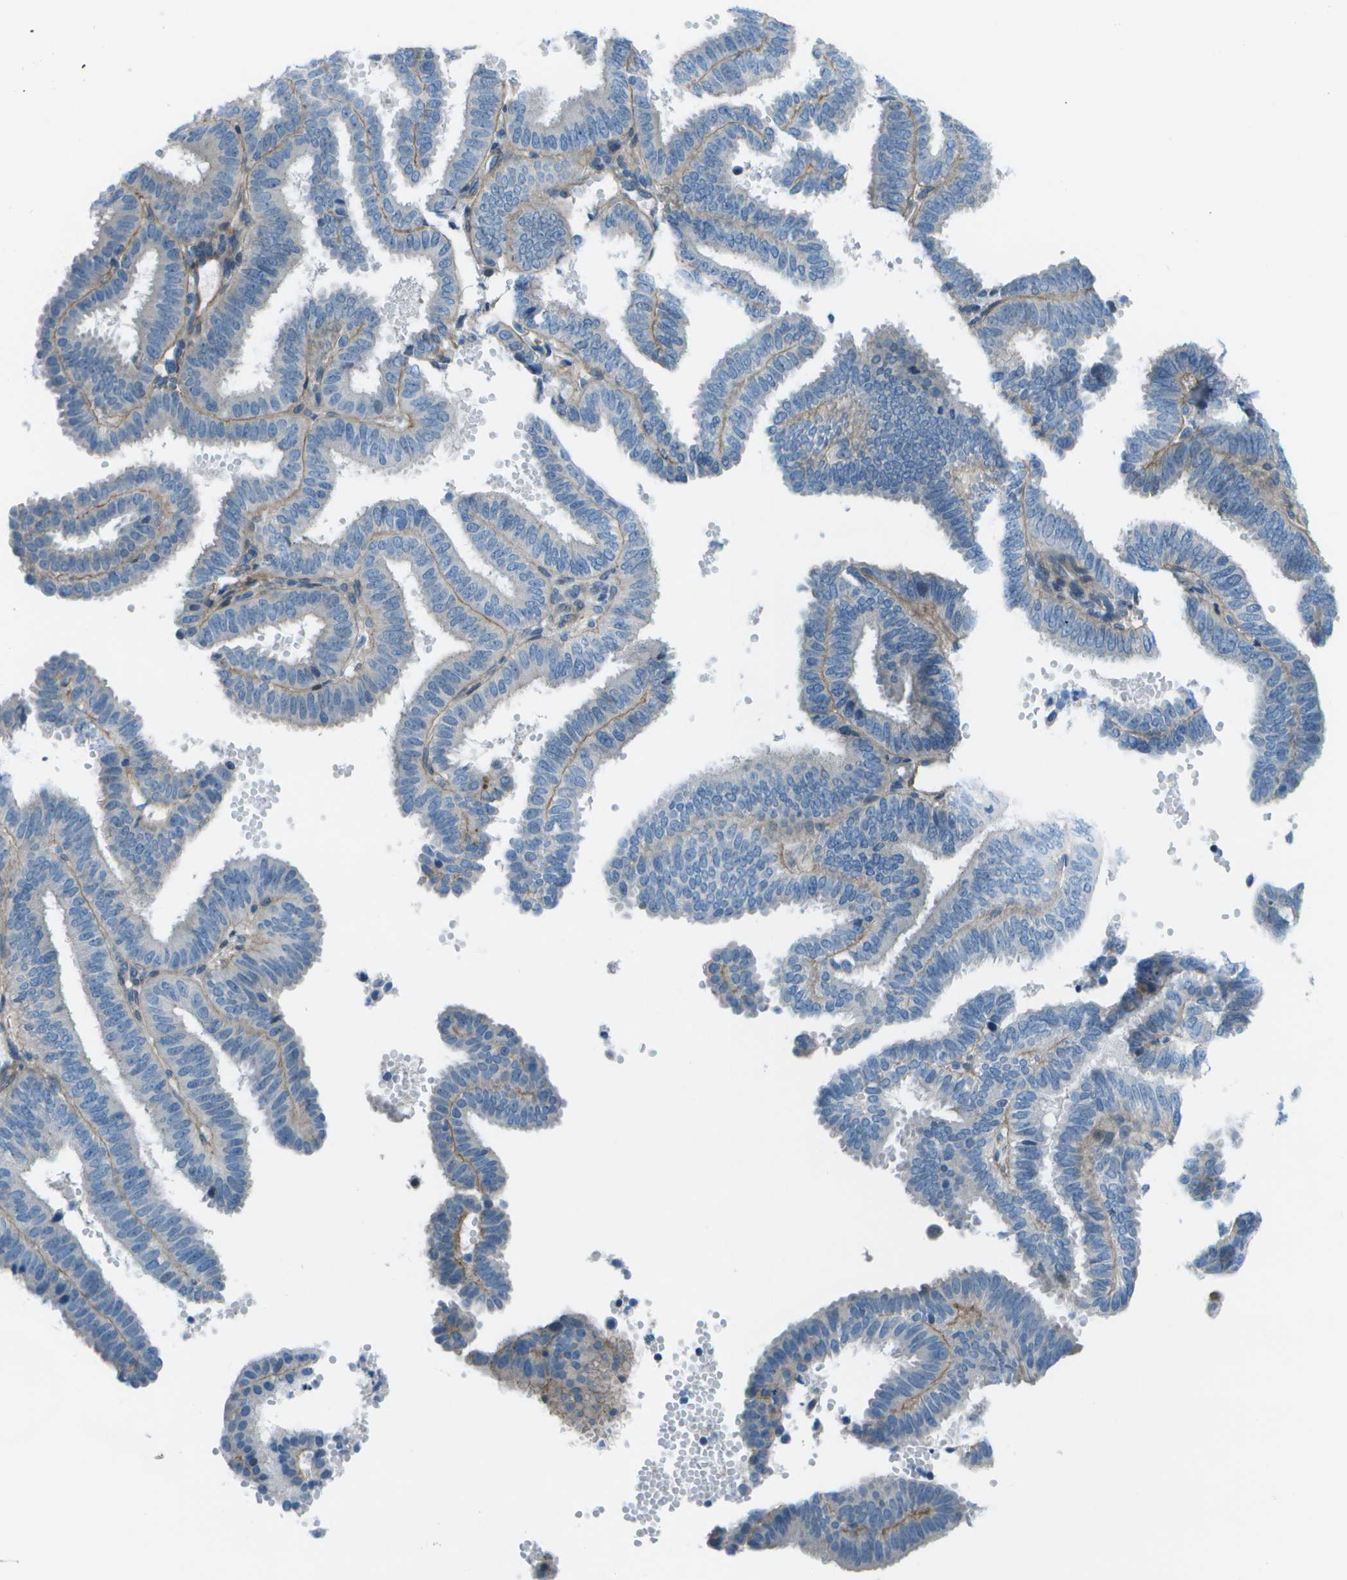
{"staining": {"intensity": "negative", "quantity": "none", "location": "none"}, "tissue": "endometrial cancer", "cell_type": "Tumor cells", "image_type": "cancer", "snomed": [{"axis": "morphology", "description": "Adenocarcinoma, NOS"}, {"axis": "topography", "description": "Endometrium"}], "caption": "This is an immunohistochemistry (IHC) photomicrograph of human endometrial adenocarcinoma. There is no expression in tumor cells.", "gene": "SORBS3", "patient": {"sex": "female", "age": 58}}